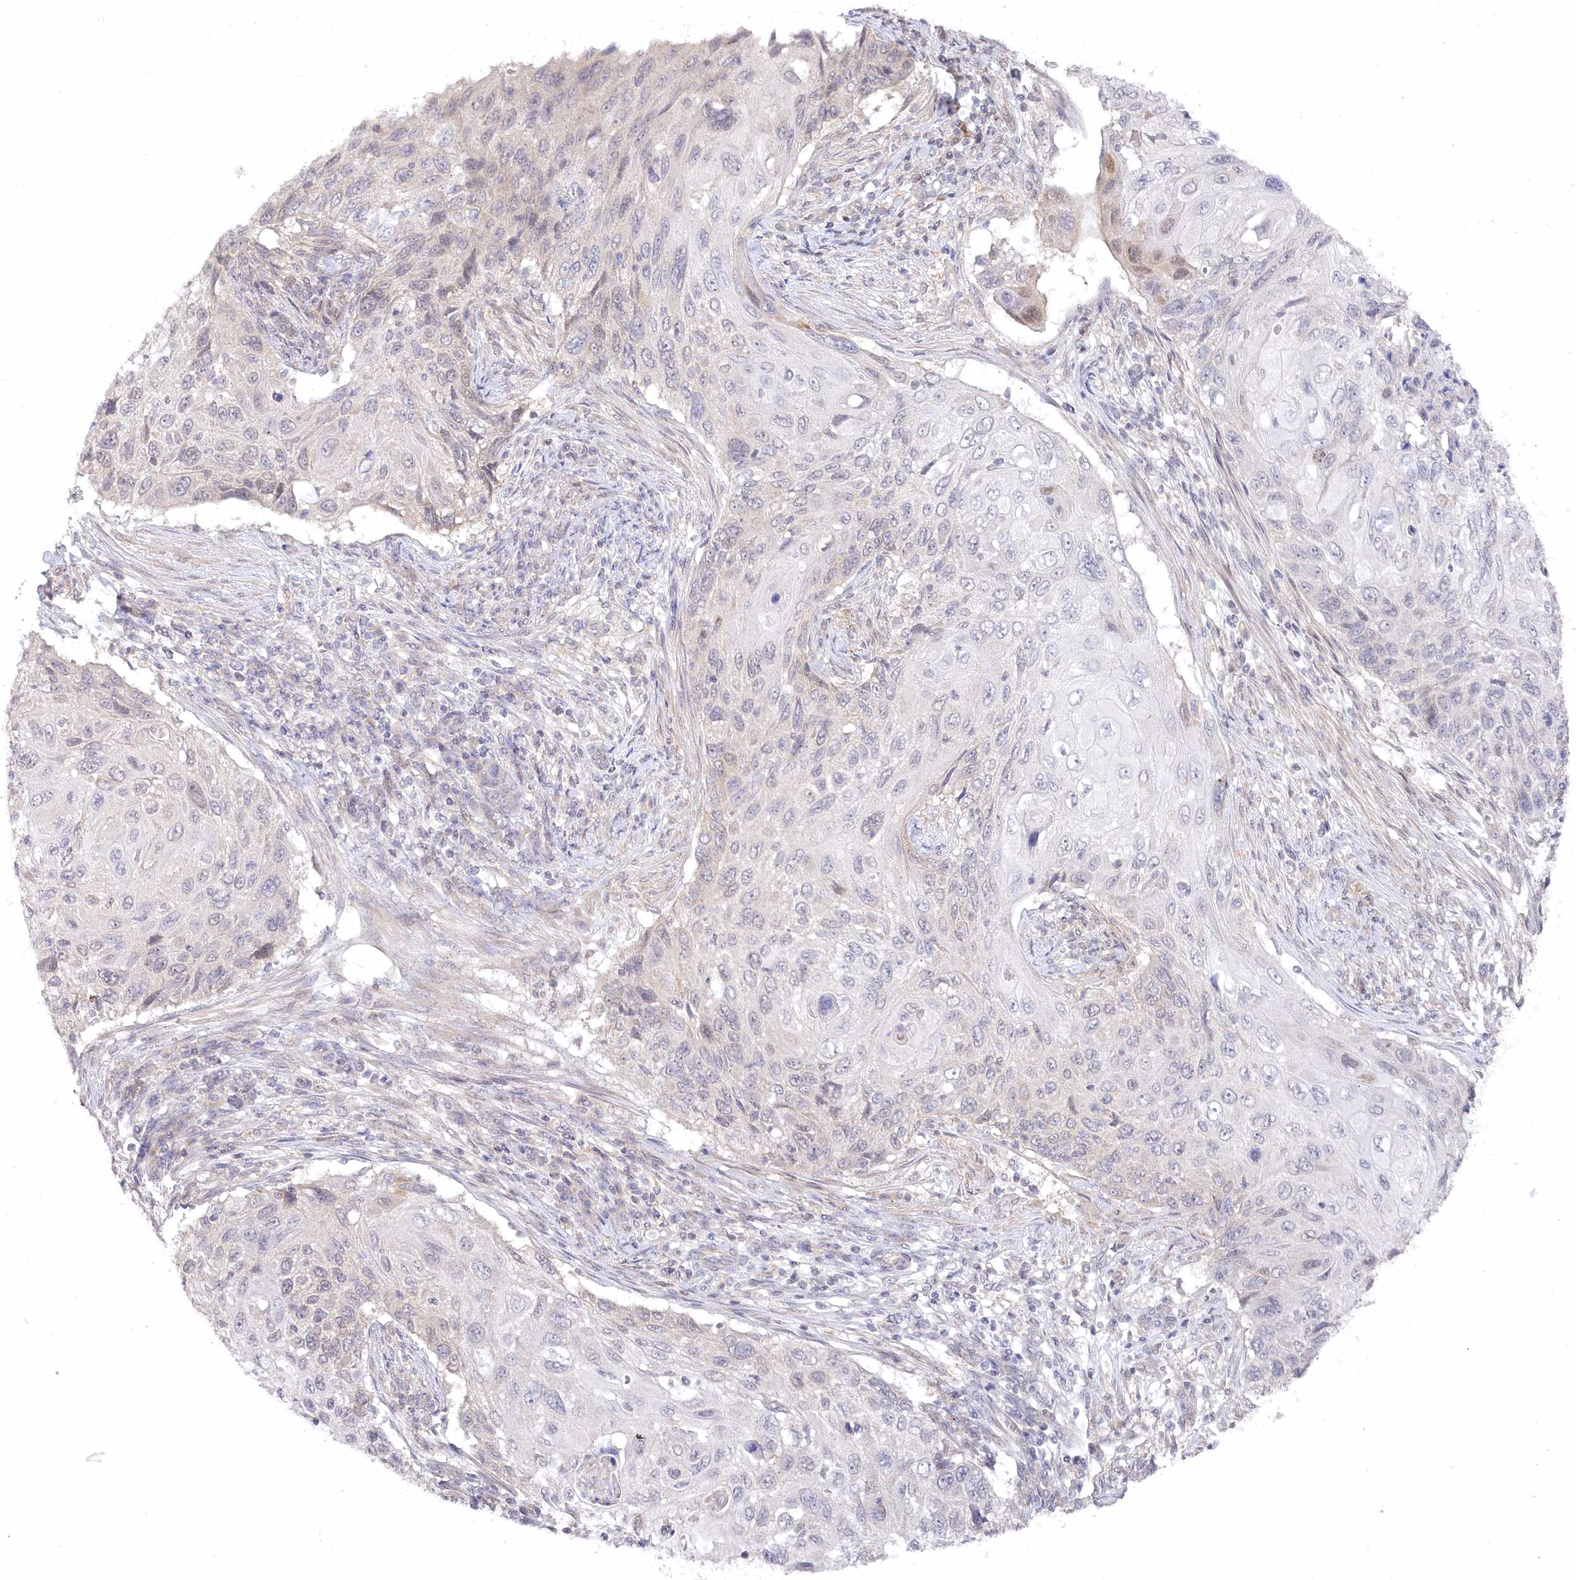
{"staining": {"intensity": "negative", "quantity": "none", "location": "none"}, "tissue": "cervical cancer", "cell_type": "Tumor cells", "image_type": "cancer", "snomed": [{"axis": "morphology", "description": "Squamous cell carcinoma, NOS"}, {"axis": "topography", "description": "Cervix"}], "caption": "Tumor cells are negative for protein expression in human squamous cell carcinoma (cervical). (Immunohistochemistry (ihc), brightfield microscopy, high magnification).", "gene": "AAMDC", "patient": {"sex": "female", "age": 70}}